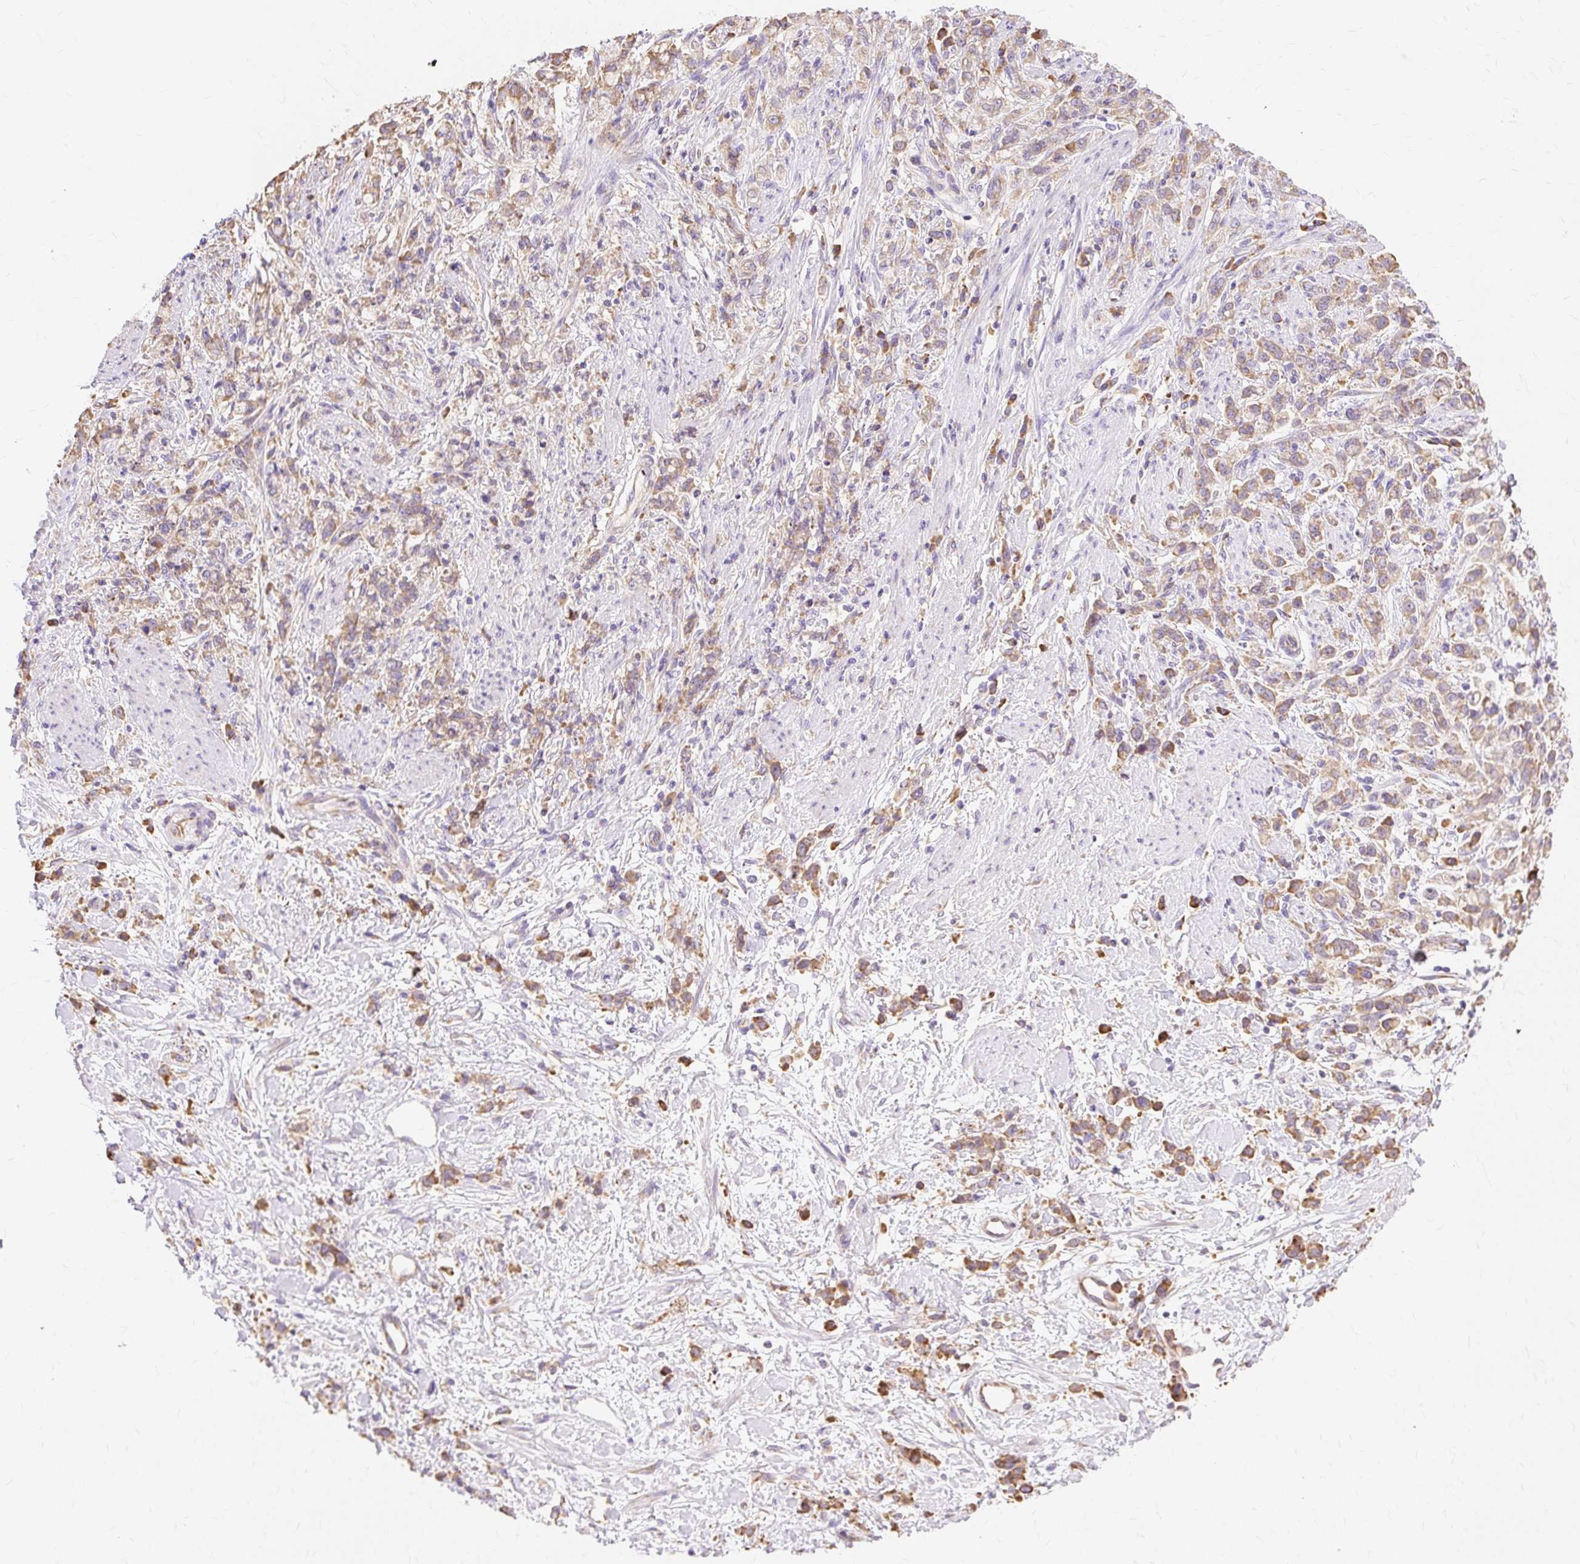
{"staining": {"intensity": "weak", "quantity": "25%-75%", "location": "cytoplasmic/membranous"}, "tissue": "stomach cancer", "cell_type": "Tumor cells", "image_type": "cancer", "snomed": [{"axis": "morphology", "description": "Adenocarcinoma, NOS"}, {"axis": "topography", "description": "Stomach"}], "caption": "Immunohistochemistry (IHC) micrograph of adenocarcinoma (stomach) stained for a protein (brown), which demonstrates low levels of weak cytoplasmic/membranous expression in approximately 25%-75% of tumor cells.", "gene": "RPS17", "patient": {"sex": "female", "age": 60}}